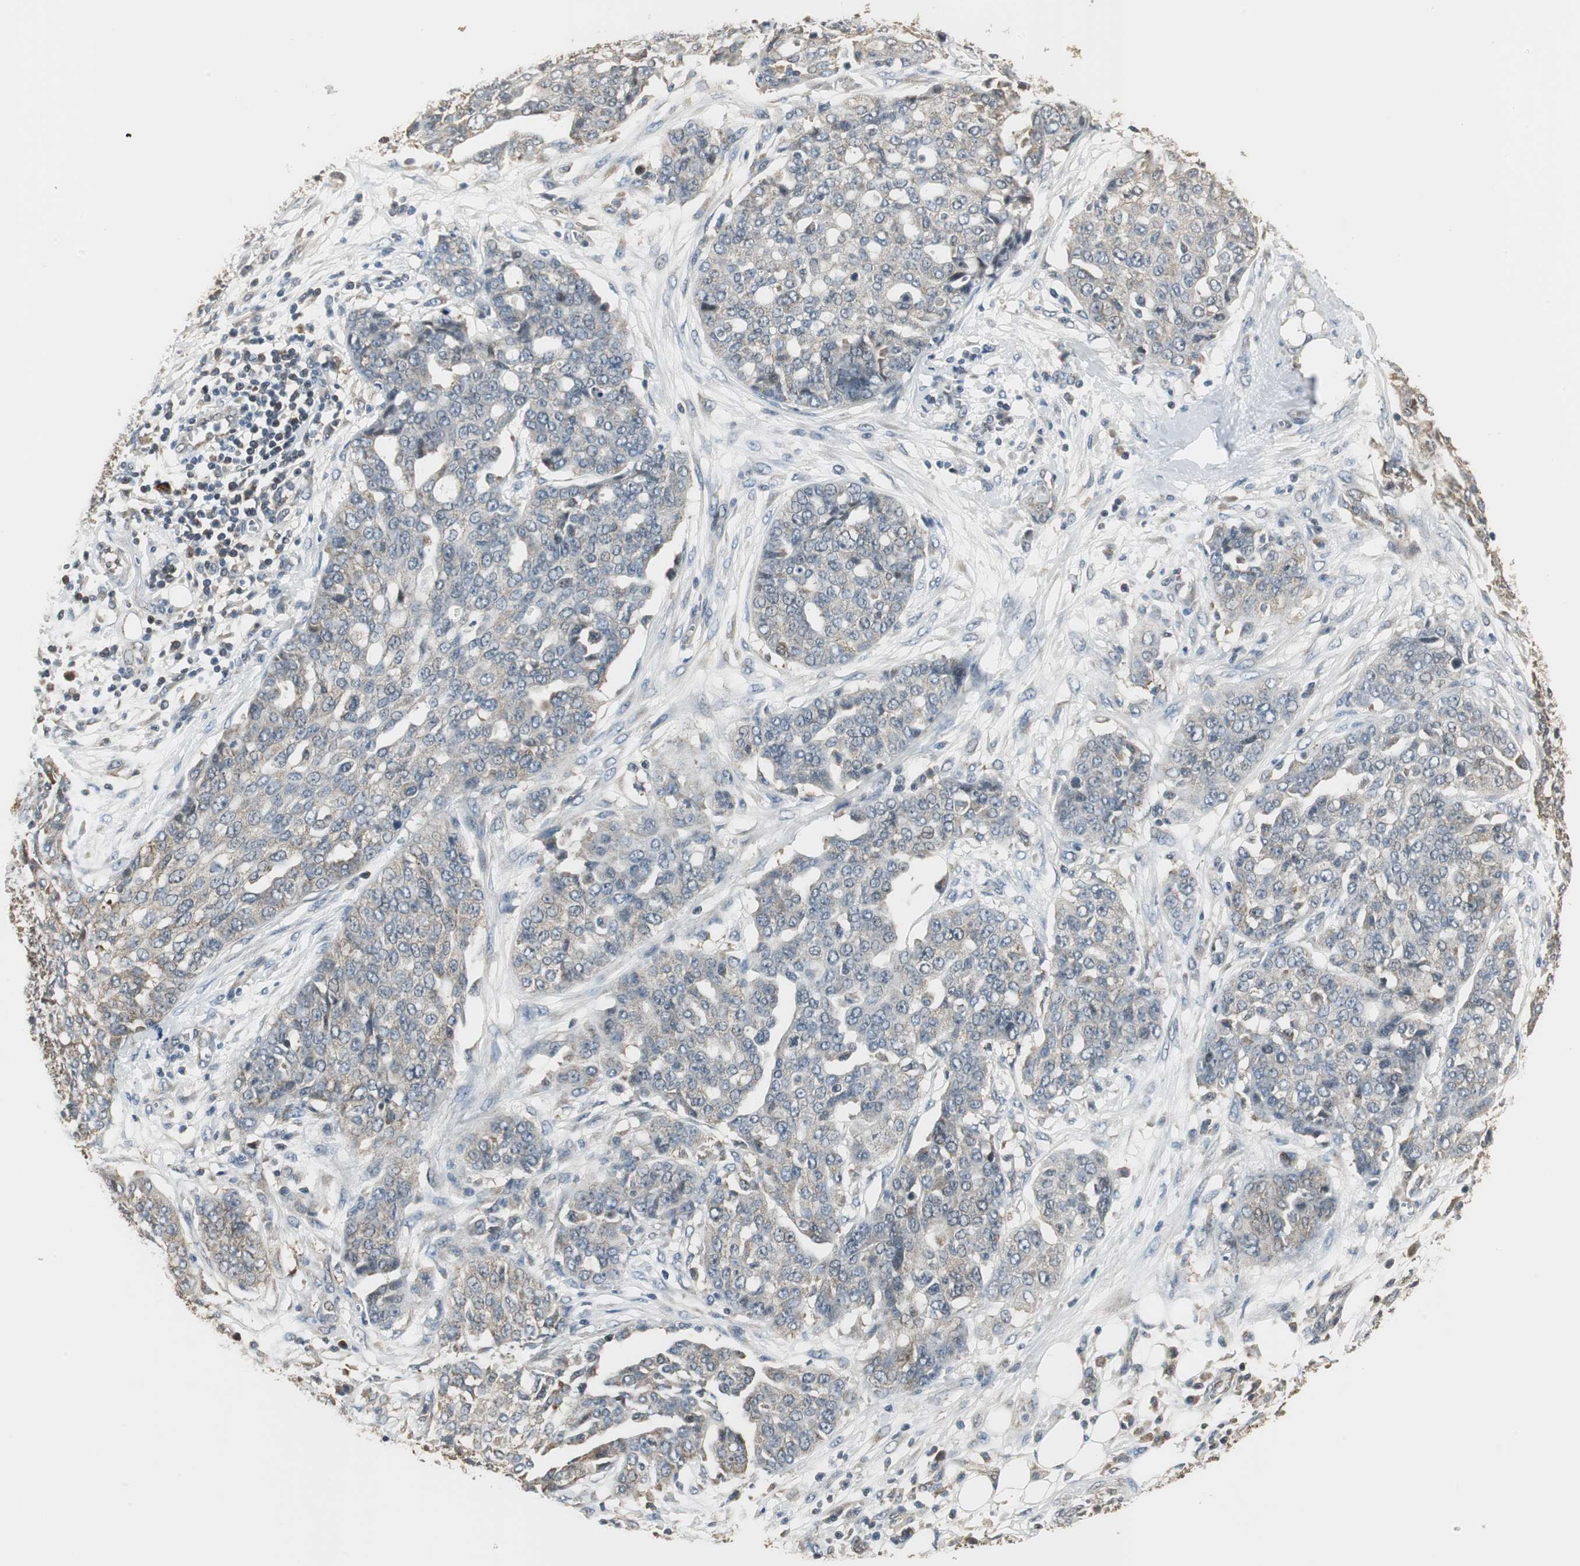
{"staining": {"intensity": "weak", "quantity": "25%-75%", "location": "cytoplasmic/membranous"}, "tissue": "ovarian cancer", "cell_type": "Tumor cells", "image_type": "cancer", "snomed": [{"axis": "morphology", "description": "Cystadenocarcinoma, serous, NOS"}, {"axis": "topography", "description": "Soft tissue"}, {"axis": "topography", "description": "Ovary"}], "caption": "Ovarian cancer was stained to show a protein in brown. There is low levels of weak cytoplasmic/membranous positivity in about 25%-75% of tumor cells. The staining was performed using DAB (3,3'-diaminobenzidine) to visualize the protein expression in brown, while the nuclei were stained in blue with hematoxylin (Magnification: 20x).", "gene": "CCT5", "patient": {"sex": "female", "age": 57}}